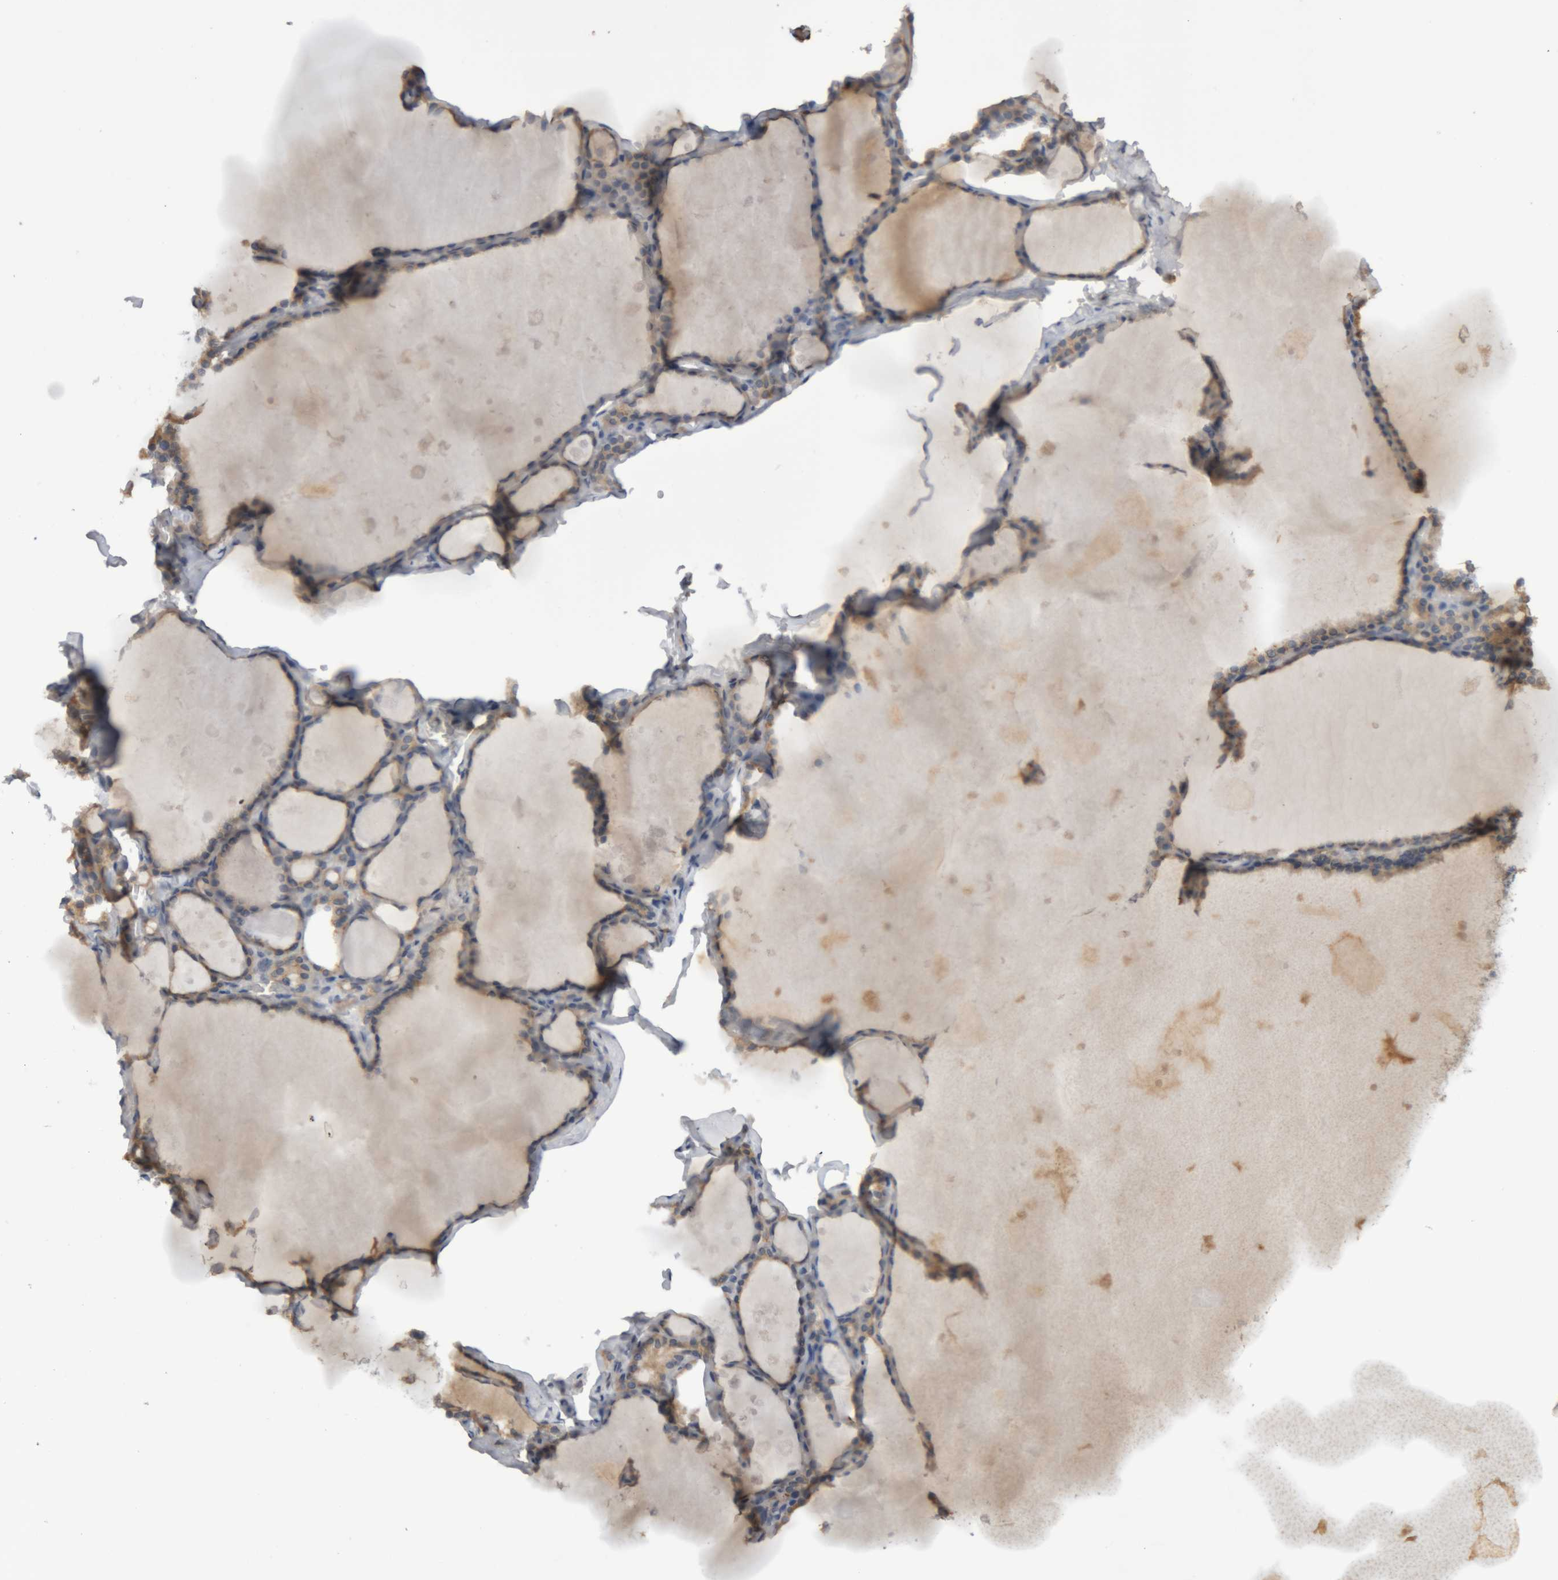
{"staining": {"intensity": "weak", "quantity": "25%-75%", "location": "cytoplasmic/membranous"}, "tissue": "thyroid gland", "cell_type": "Glandular cells", "image_type": "normal", "snomed": [{"axis": "morphology", "description": "Normal tissue, NOS"}, {"axis": "topography", "description": "Thyroid gland"}], "caption": "IHC staining of normal thyroid gland, which exhibits low levels of weak cytoplasmic/membranous staining in approximately 25%-75% of glandular cells indicating weak cytoplasmic/membranous protein expression. The staining was performed using DAB (brown) for protein detection and nuclei were counterstained in hematoxylin (blue).", "gene": "TMED7", "patient": {"sex": "male", "age": 56}}